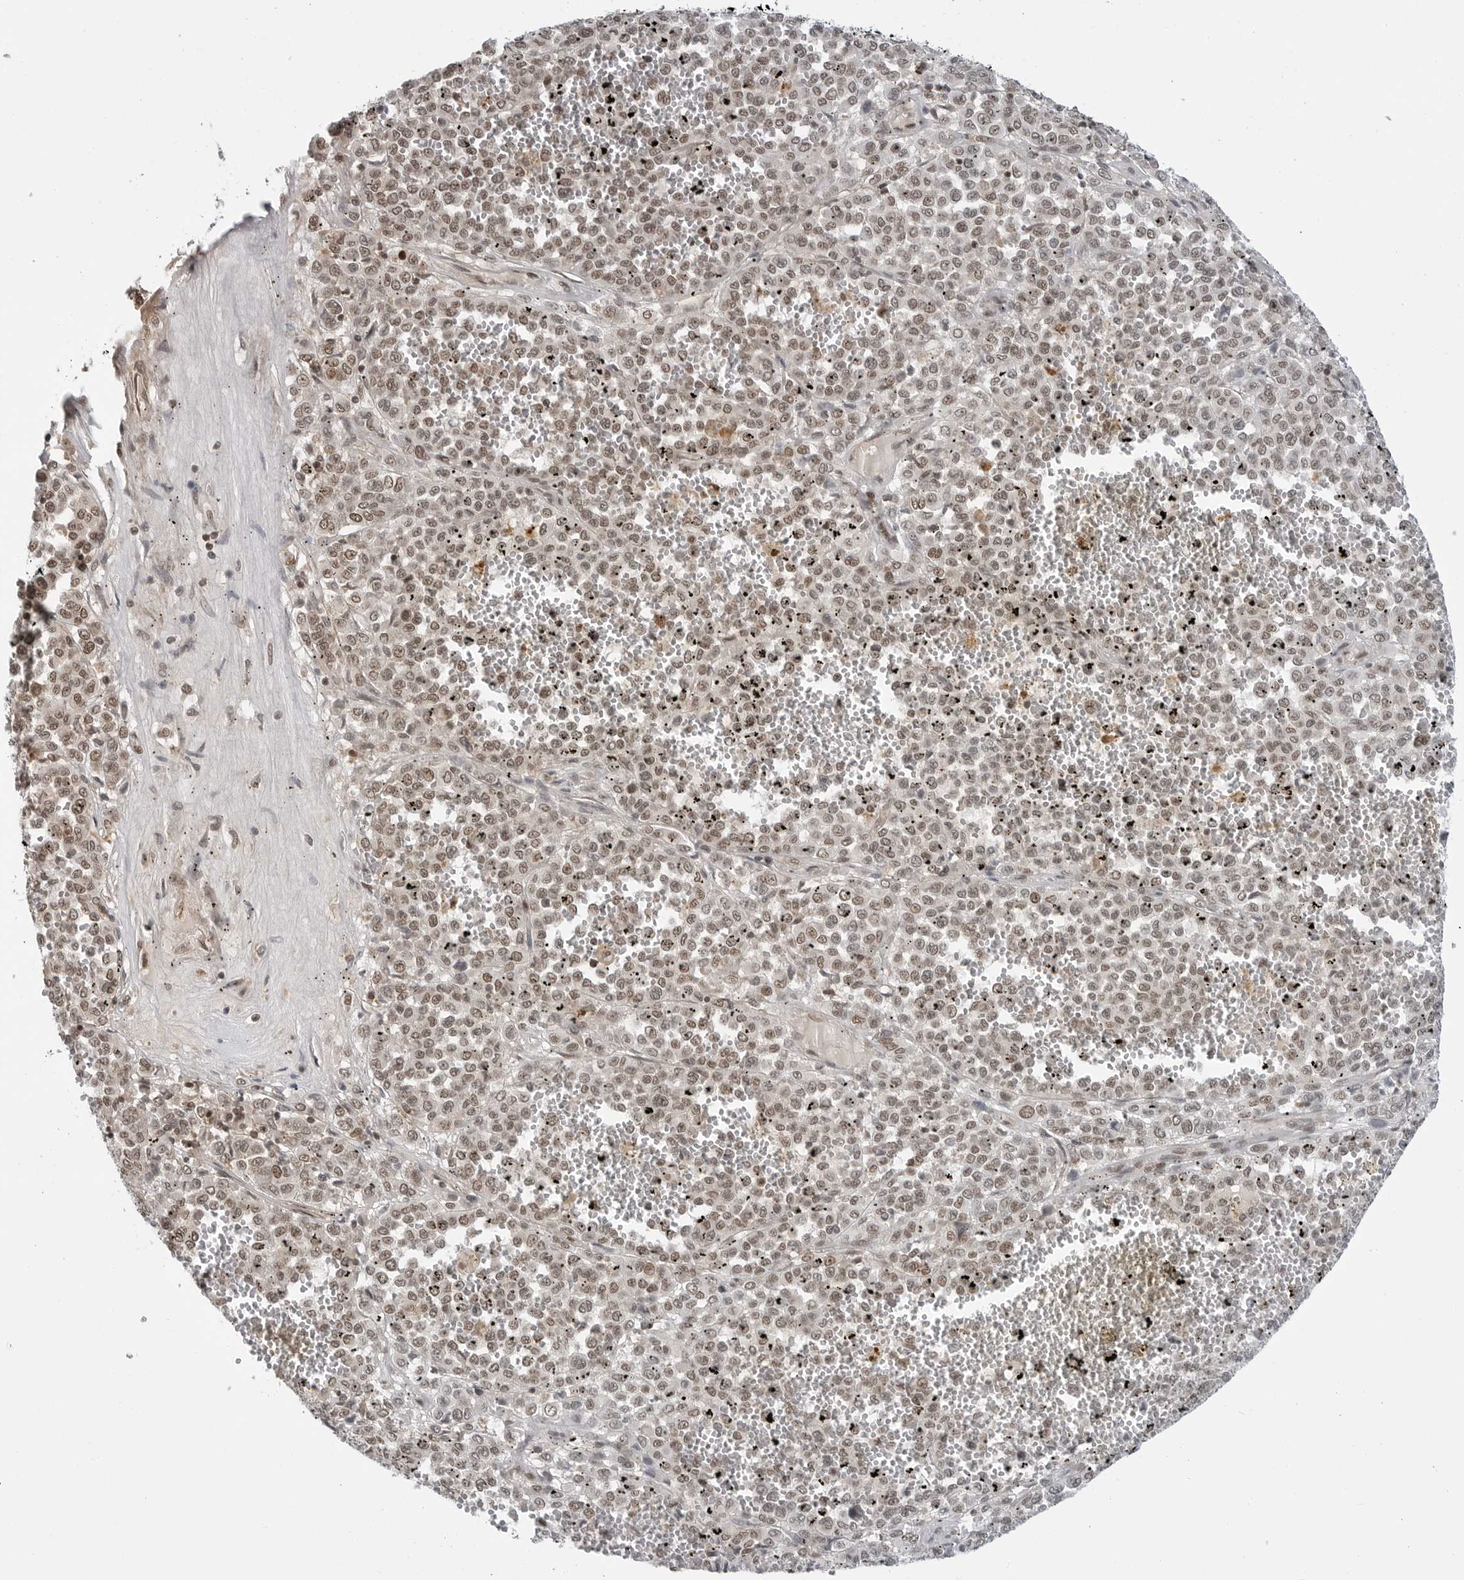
{"staining": {"intensity": "weak", "quantity": ">75%", "location": "nuclear"}, "tissue": "melanoma", "cell_type": "Tumor cells", "image_type": "cancer", "snomed": [{"axis": "morphology", "description": "Malignant melanoma, Metastatic site"}, {"axis": "topography", "description": "Pancreas"}], "caption": "Melanoma was stained to show a protein in brown. There is low levels of weak nuclear staining in approximately >75% of tumor cells.", "gene": "C8orf33", "patient": {"sex": "female", "age": 30}}